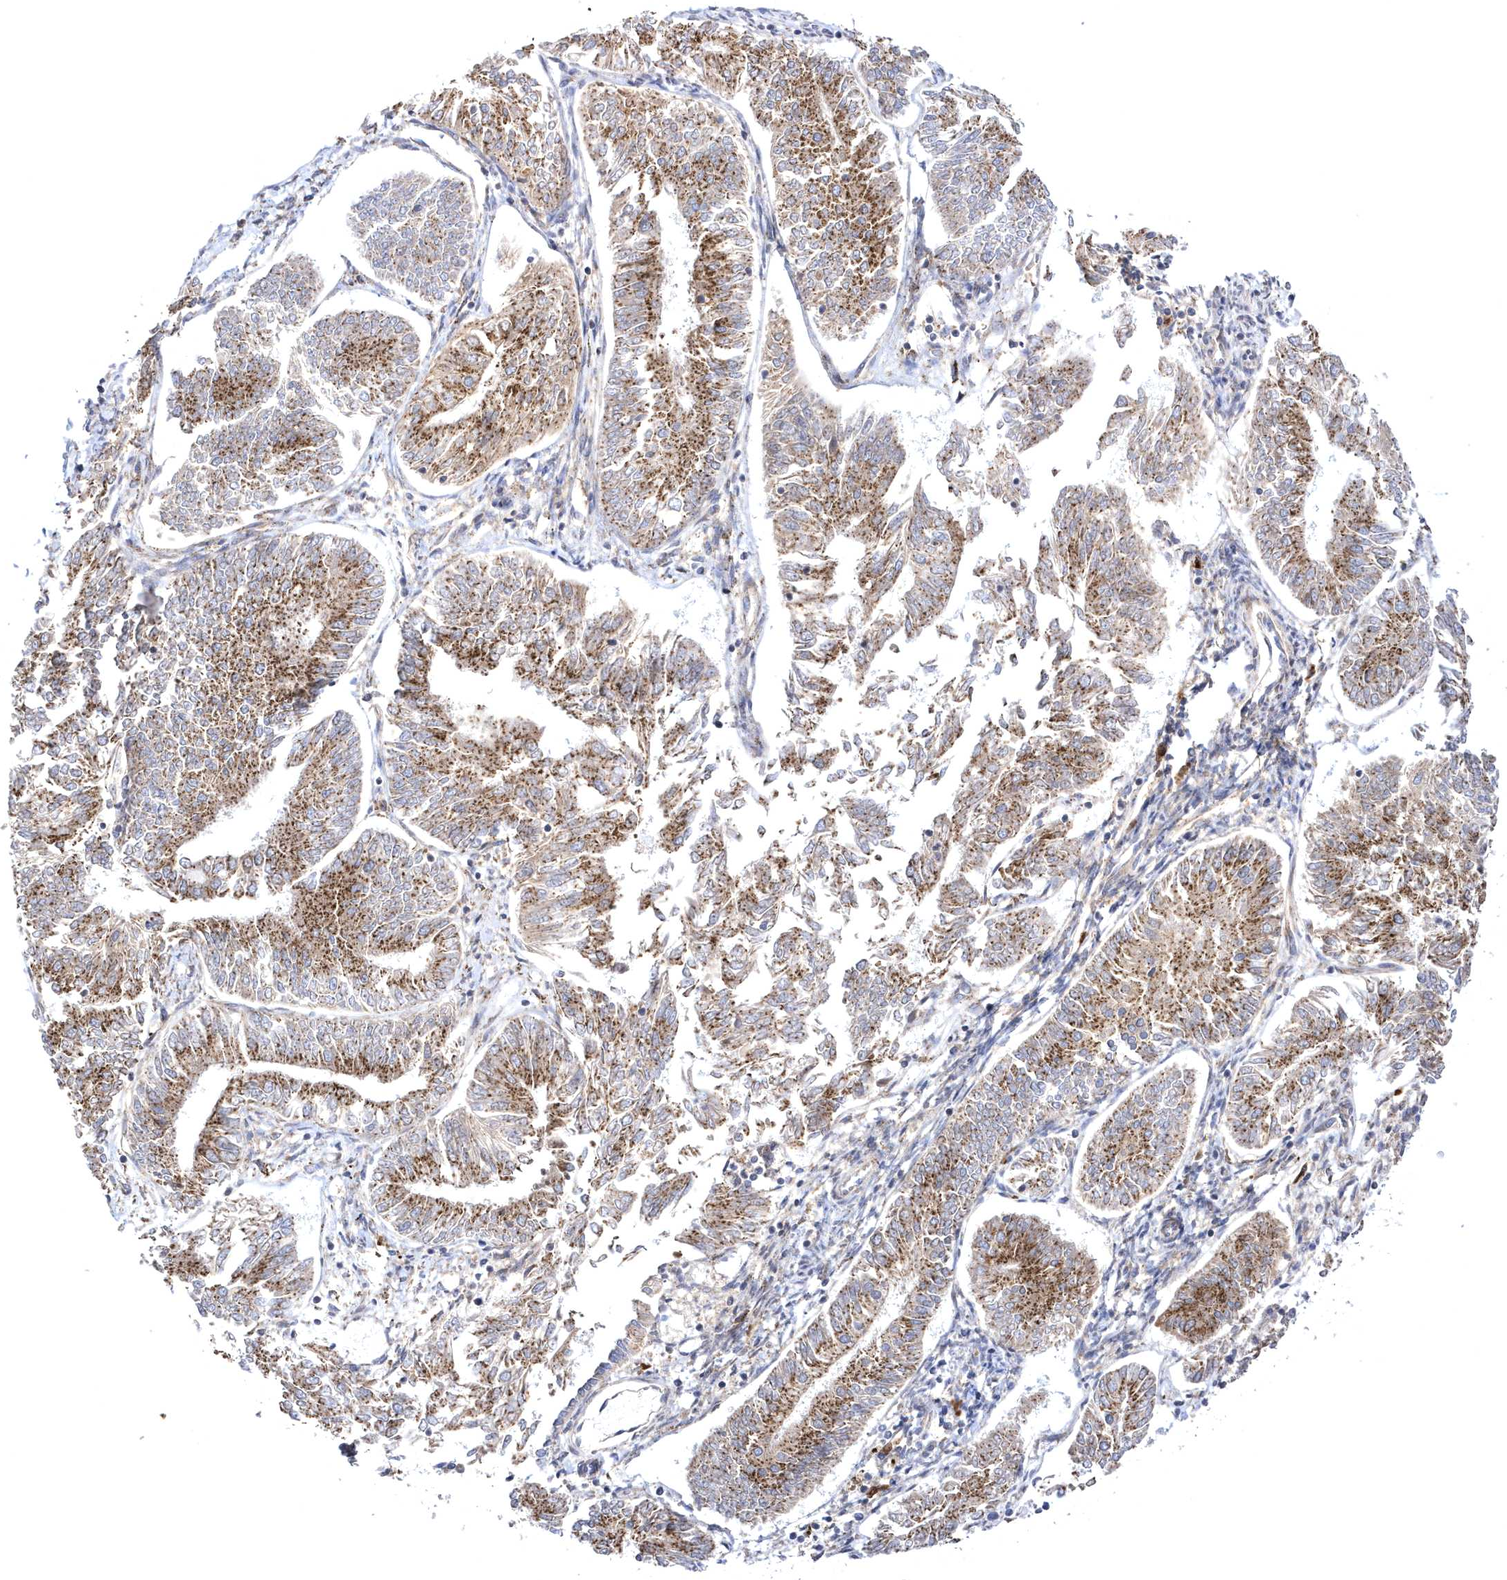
{"staining": {"intensity": "moderate", "quantity": ">75%", "location": "cytoplasmic/membranous"}, "tissue": "endometrial cancer", "cell_type": "Tumor cells", "image_type": "cancer", "snomed": [{"axis": "morphology", "description": "Adenocarcinoma, NOS"}, {"axis": "topography", "description": "Endometrium"}], "caption": "Endometrial cancer (adenocarcinoma) tissue demonstrates moderate cytoplasmic/membranous positivity in about >75% of tumor cells, visualized by immunohistochemistry.", "gene": "COPB2", "patient": {"sex": "female", "age": 58}}